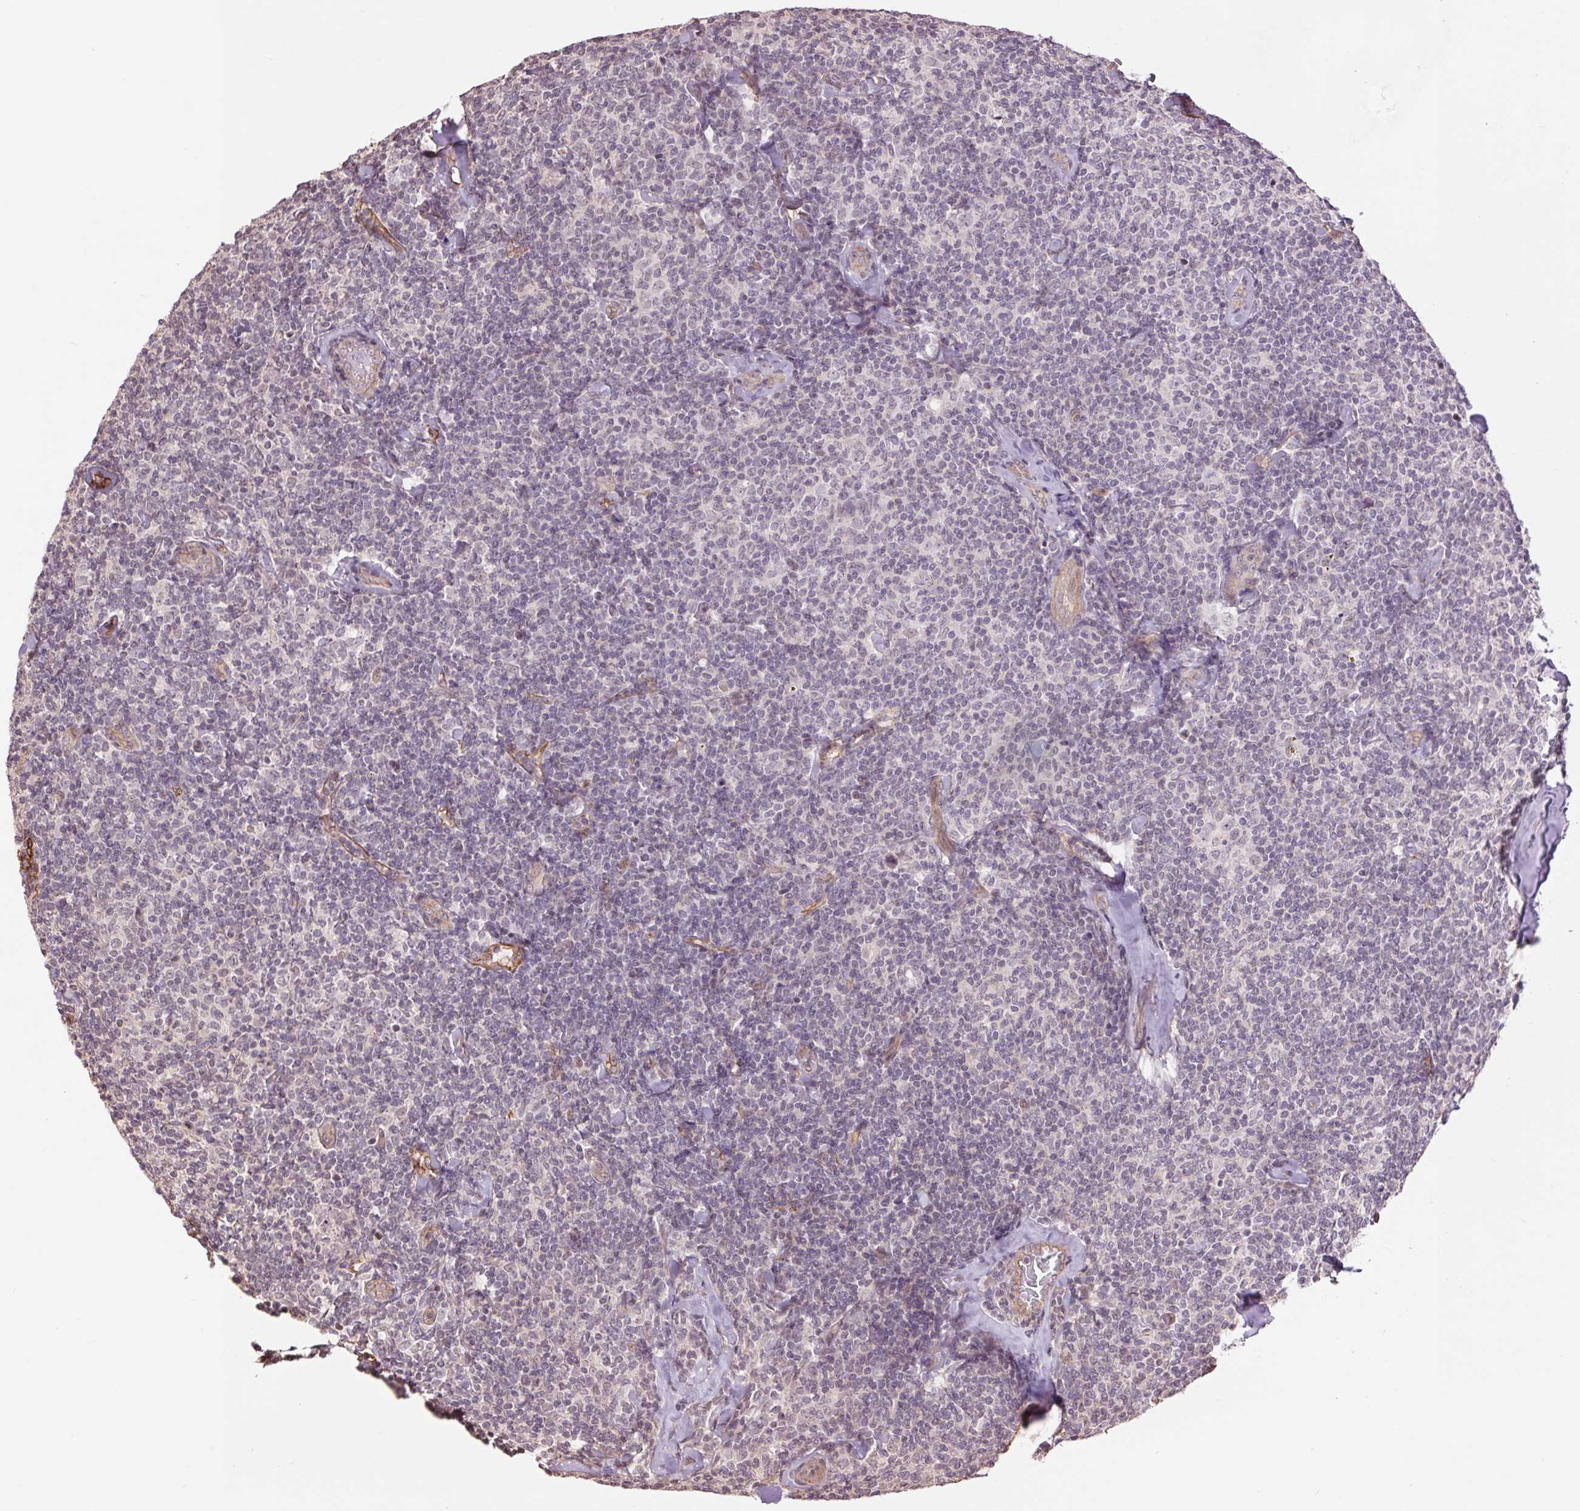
{"staining": {"intensity": "negative", "quantity": "none", "location": "none"}, "tissue": "lymphoma", "cell_type": "Tumor cells", "image_type": "cancer", "snomed": [{"axis": "morphology", "description": "Malignant lymphoma, non-Hodgkin's type, Low grade"}, {"axis": "topography", "description": "Lymph node"}], "caption": "High magnification brightfield microscopy of lymphoma stained with DAB (3,3'-diaminobenzidine) (brown) and counterstained with hematoxylin (blue): tumor cells show no significant staining.", "gene": "PALM", "patient": {"sex": "female", "age": 56}}